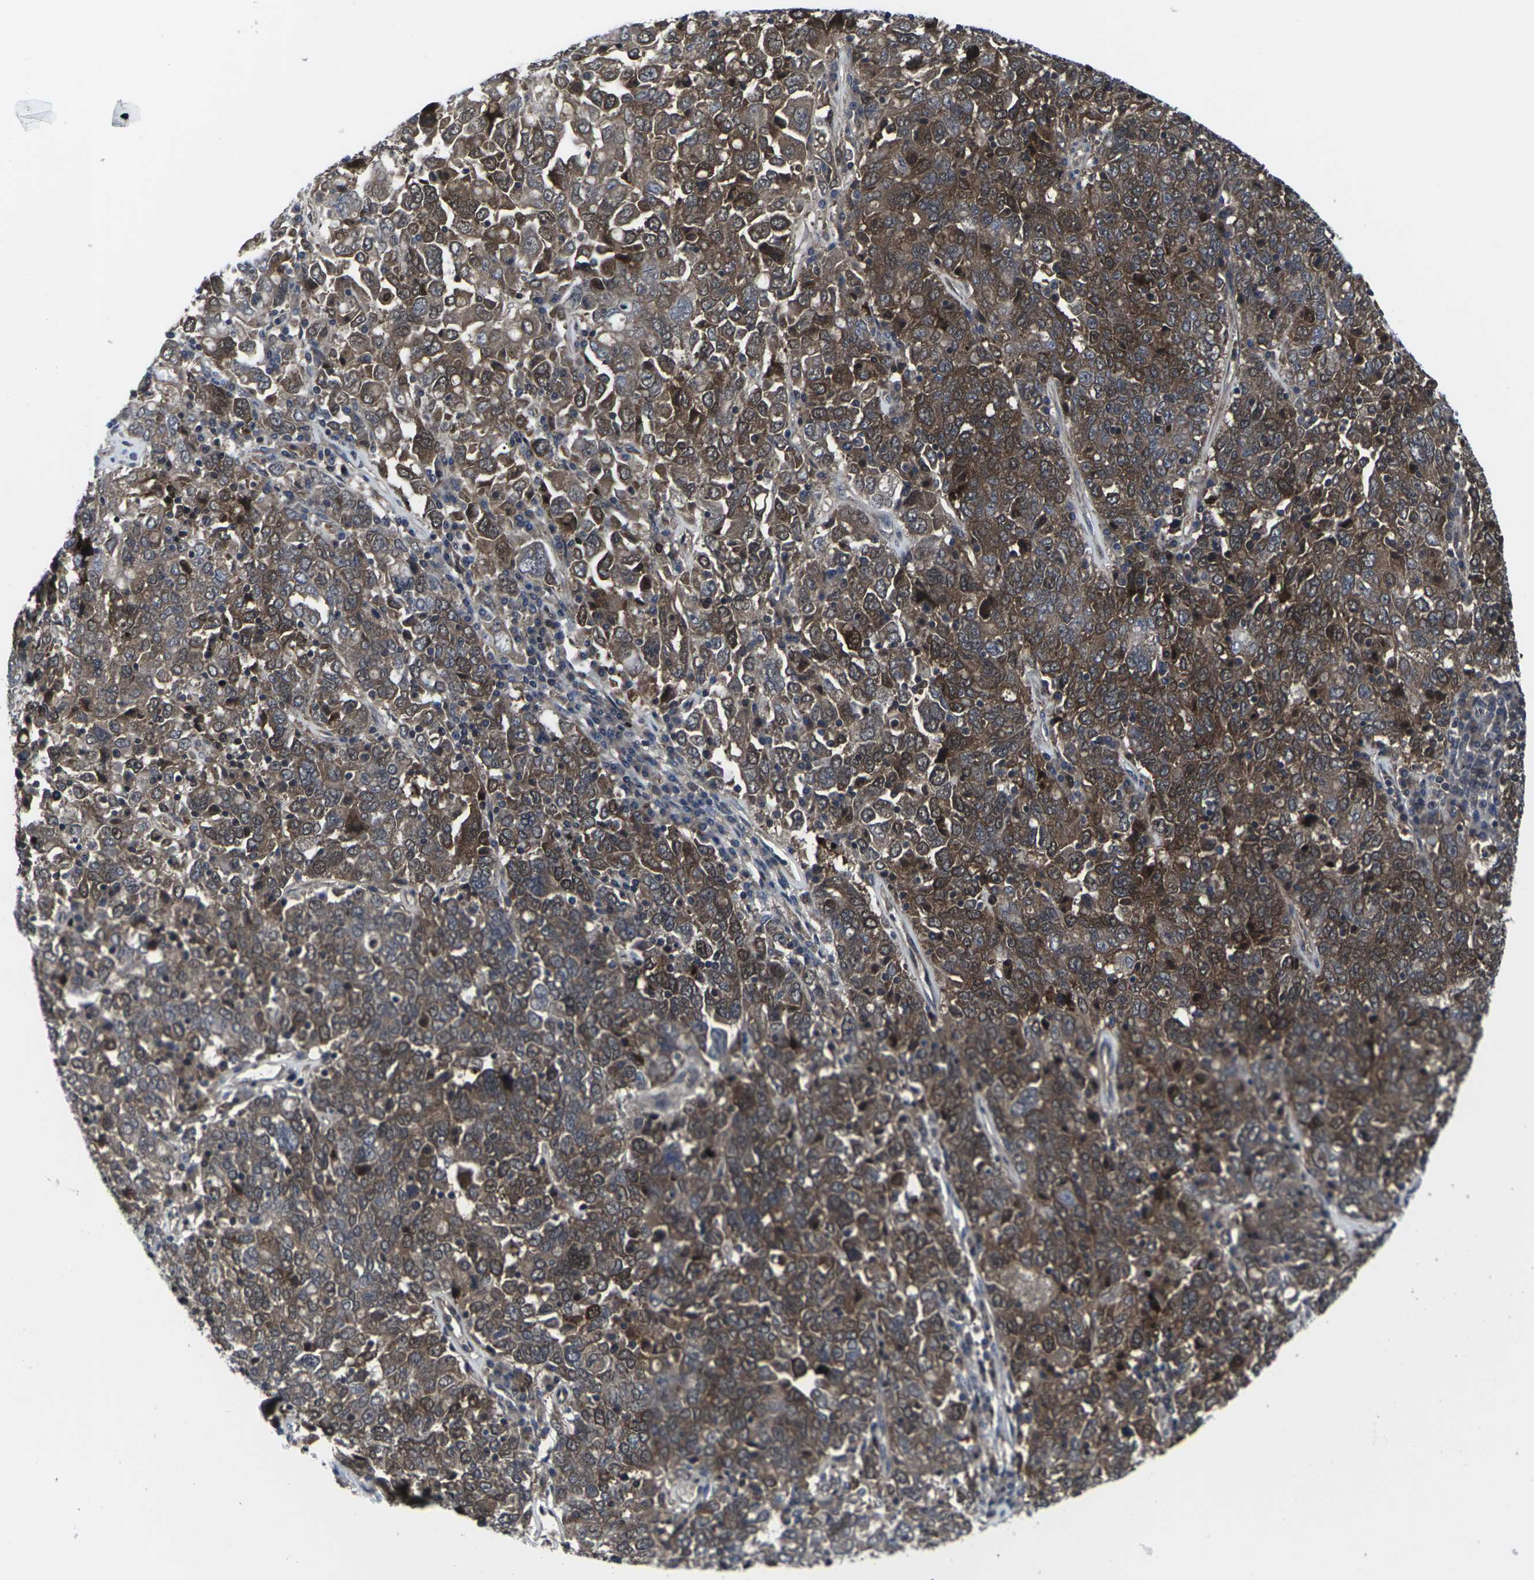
{"staining": {"intensity": "strong", "quantity": ">75%", "location": "cytoplasmic/membranous"}, "tissue": "ovarian cancer", "cell_type": "Tumor cells", "image_type": "cancer", "snomed": [{"axis": "morphology", "description": "Carcinoma, endometroid"}, {"axis": "topography", "description": "Ovary"}], "caption": "The micrograph reveals immunohistochemical staining of ovarian cancer (endometroid carcinoma). There is strong cytoplasmic/membranous expression is identified in approximately >75% of tumor cells.", "gene": "HPRT1", "patient": {"sex": "female", "age": 62}}